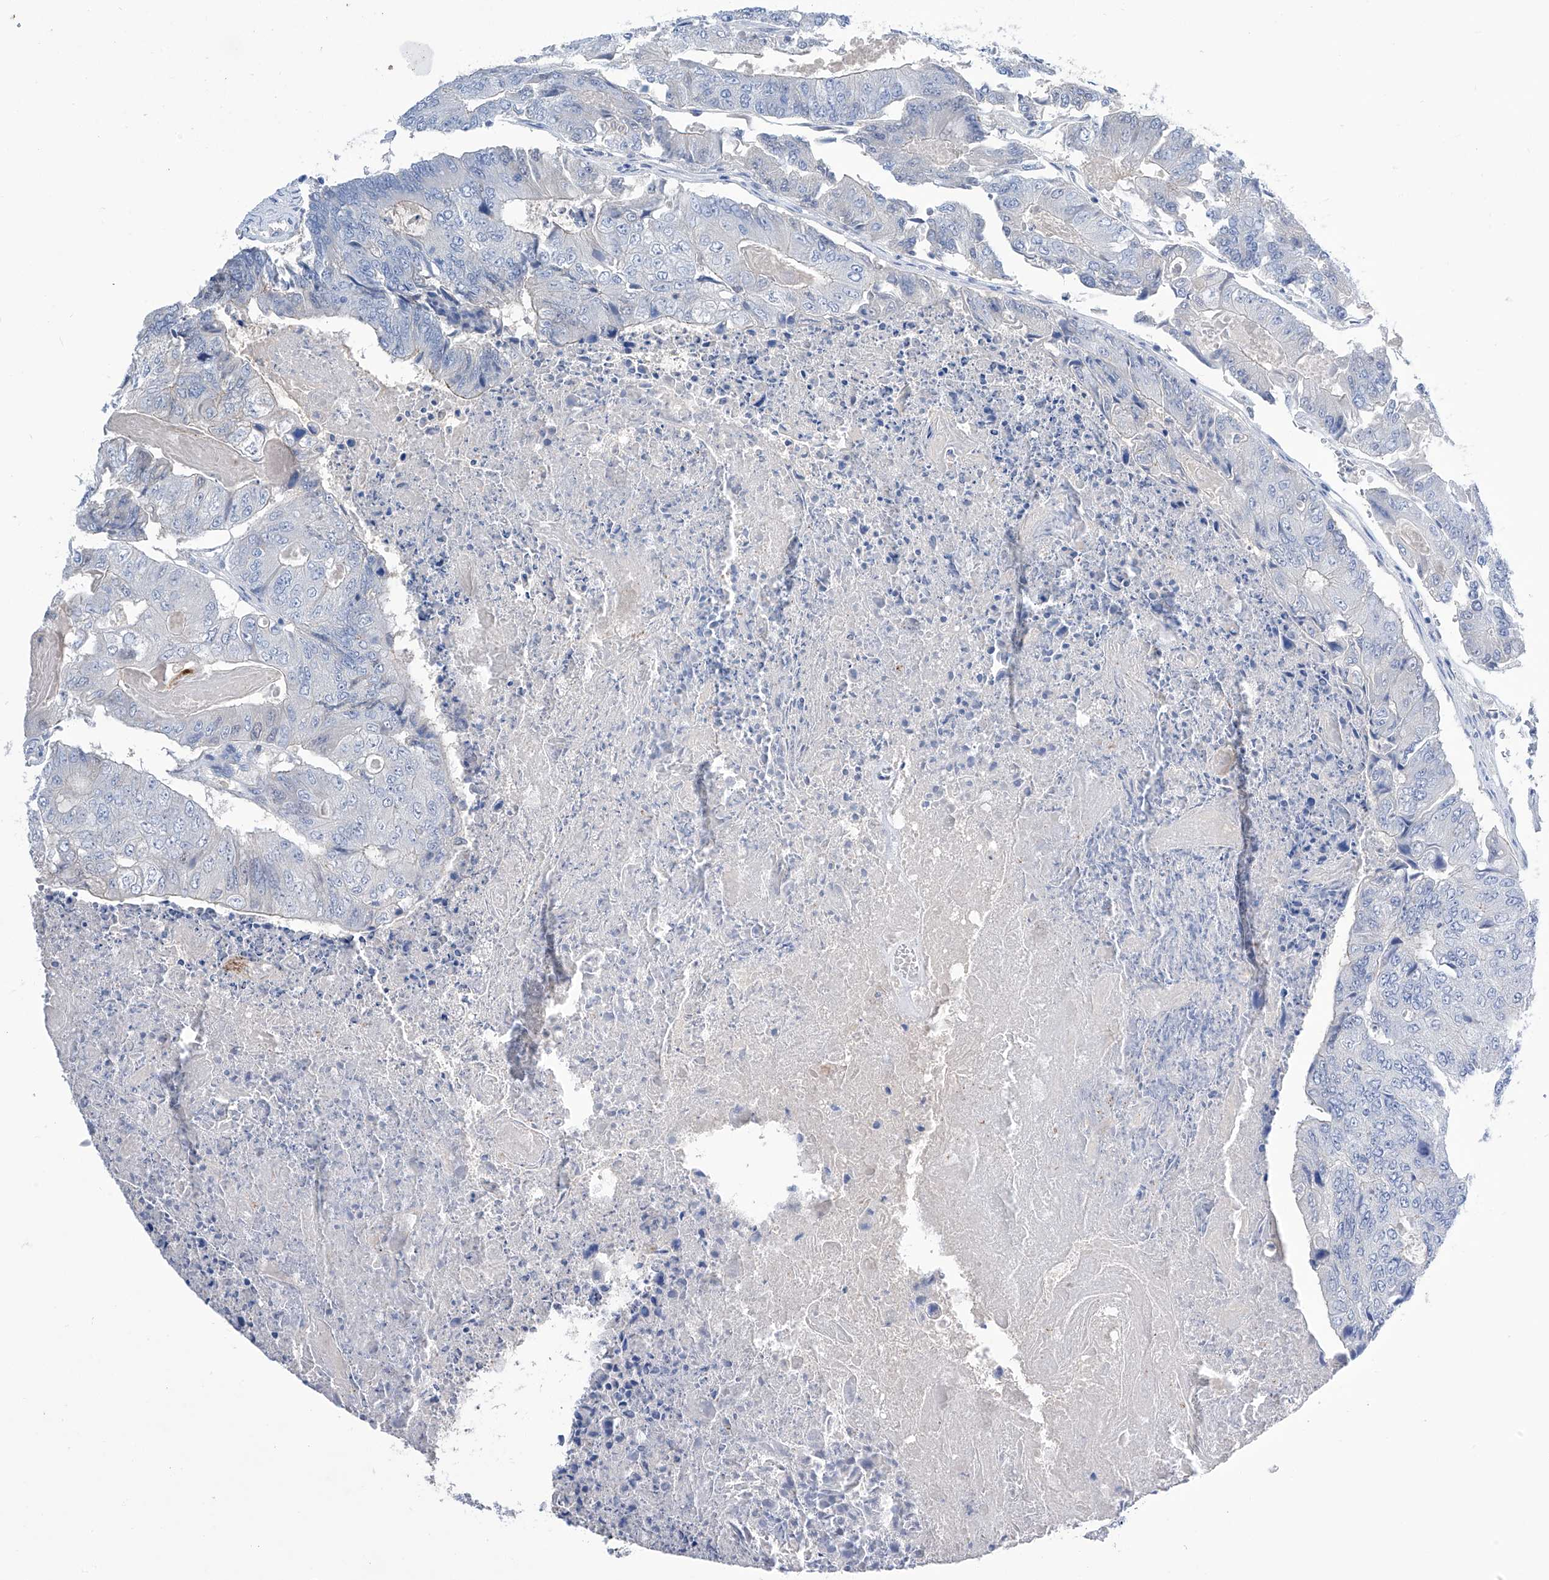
{"staining": {"intensity": "negative", "quantity": "none", "location": "none"}, "tissue": "colorectal cancer", "cell_type": "Tumor cells", "image_type": "cancer", "snomed": [{"axis": "morphology", "description": "Adenocarcinoma, NOS"}, {"axis": "topography", "description": "Colon"}], "caption": "Adenocarcinoma (colorectal) stained for a protein using IHC reveals no staining tumor cells.", "gene": "PGM3", "patient": {"sex": "female", "age": 67}}